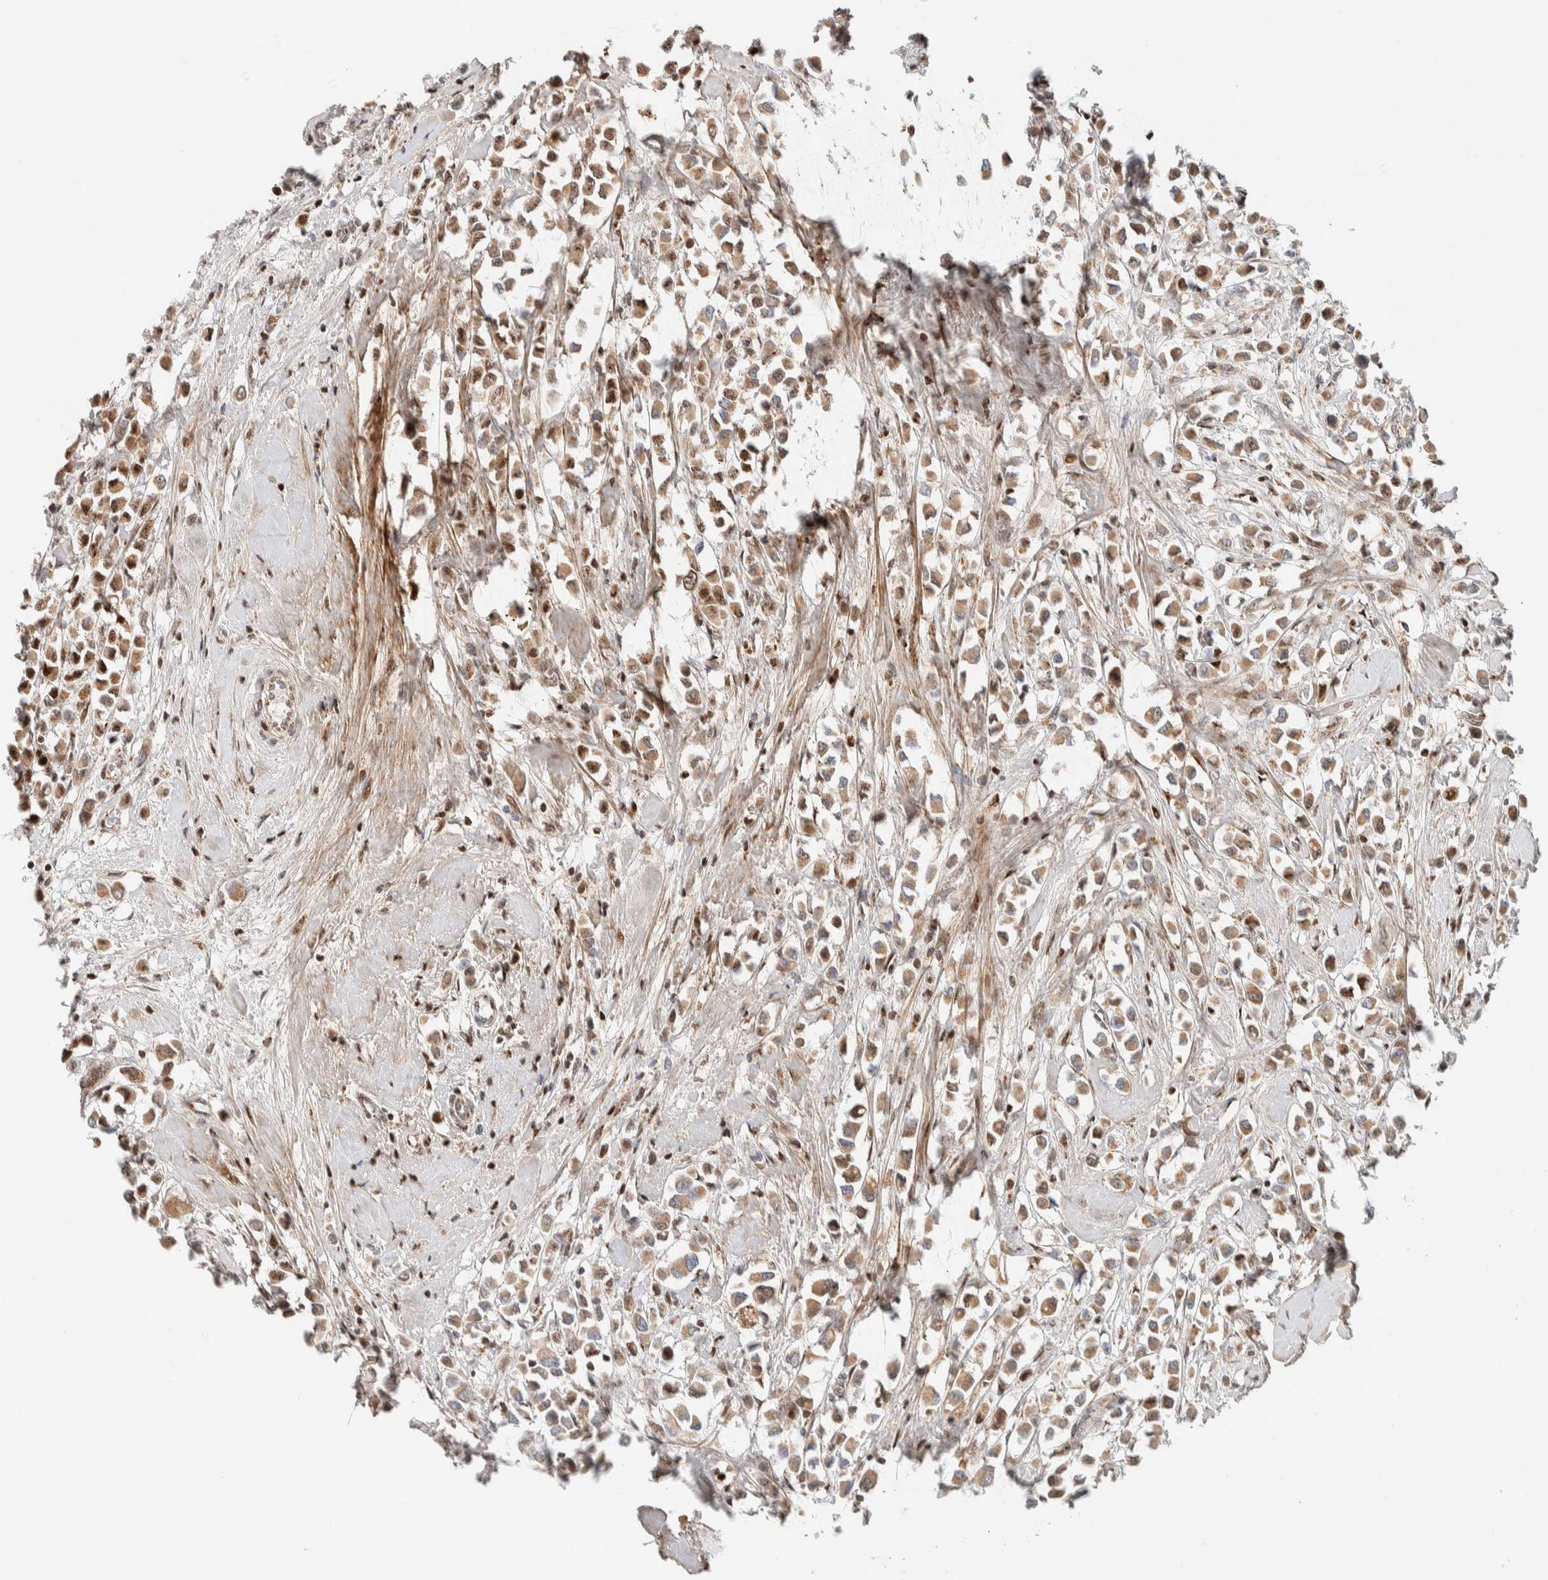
{"staining": {"intensity": "strong", "quantity": "25%-75%", "location": "cytoplasmic/membranous,nuclear"}, "tissue": "breast cancer", "cell_type": "Tumor cells", "image_type": "cancer", "snomed": [{"axis": "morphology", "description": "Duct carcinoma"}, {"axis": "topography", "description": "Breast"}], "caption": "Protein staining shows strong cytoplasmic/membranous and nuclear staining in about 25%-75% of tumor cells in breast invasive ductal carcinoma. (DAB (3,3'-diaminobenzidine) = brown stain, brightfield microscopy at high magnification).", "gene": "TSPAN32", "patient": {"sex": "female", "age": 61}}